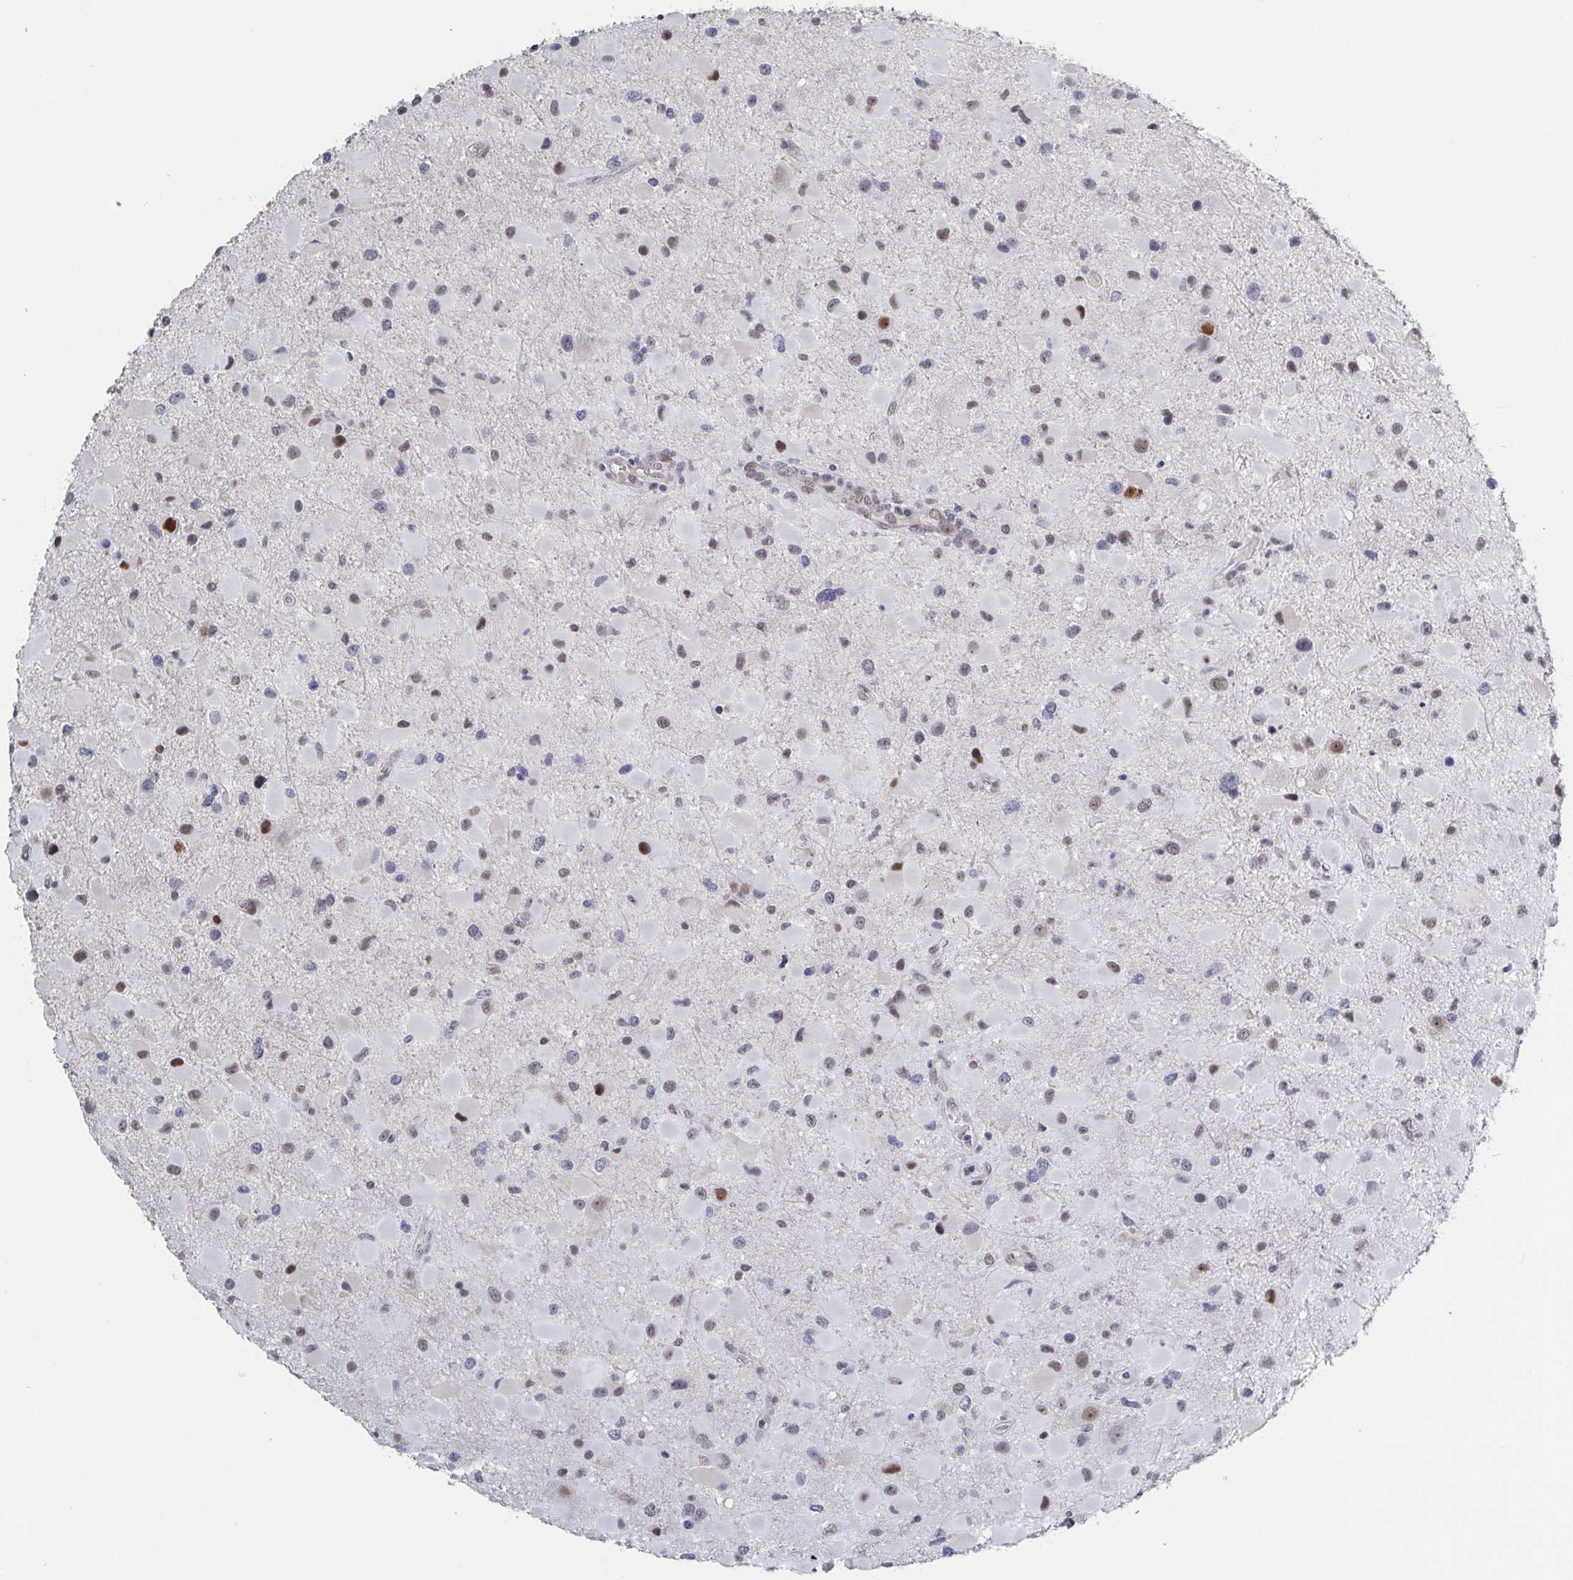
{"staining": {"intensity": "moderate", "quantity": "<25%", "location": "nuclear"}, "tissue": "glioma", "cell_type": "Tumor cells", "image_type": "cancer", "snomed": [{"axis": "morphology", "description": "Glioma, malignant, Low grade"}, {"axis": "topography", "description": "Brain"}], "caption": "Glioma stained with a protein marker shows moderate staining in tumor cells.", "gene": "BCL7B", "patient": {"sex": "female", "age": 32}}